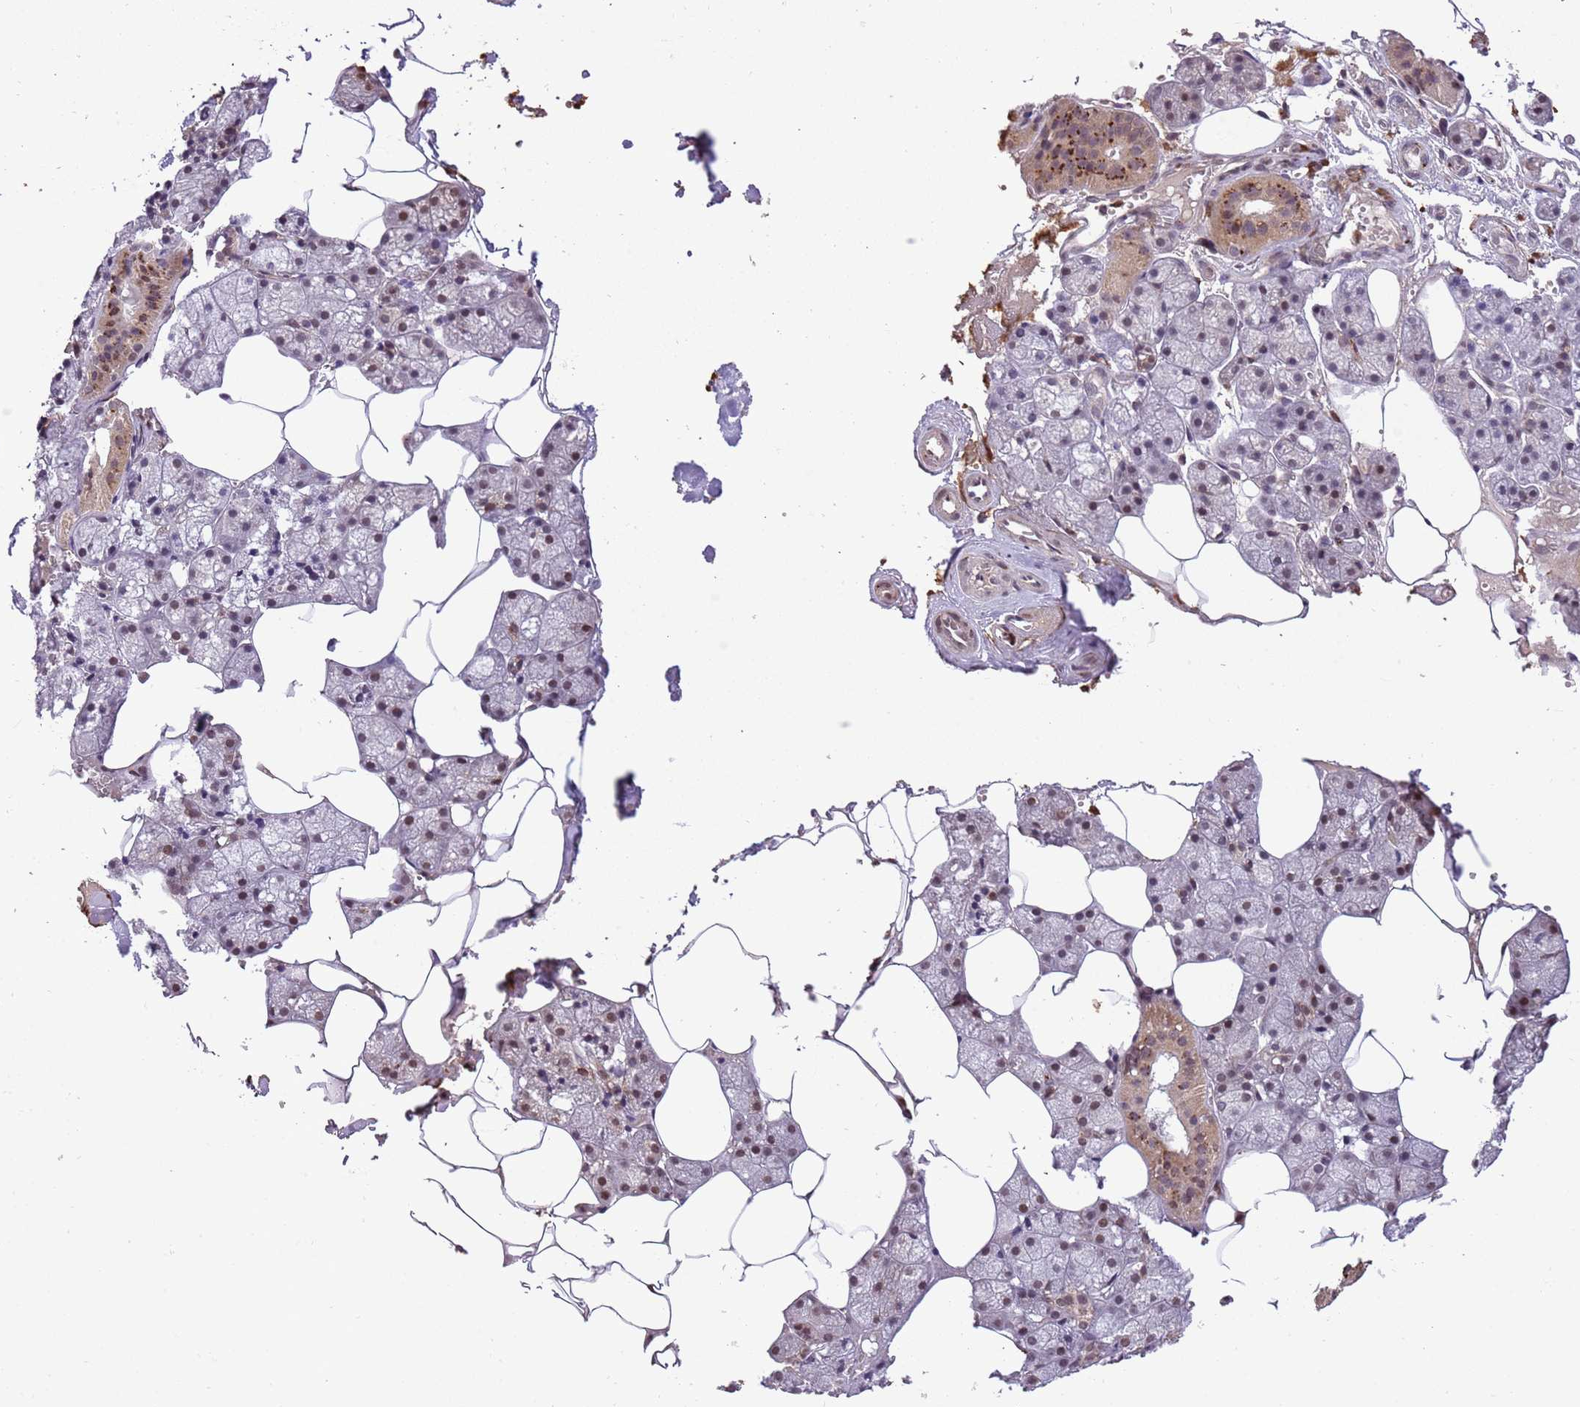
{"staining": {"intensity": "strong", "quantity": "<25%", "location": "cytoplasmic/membranous,nuclear"}, "tissue": "salivary gland", "cell_type": "Glandular cells", "image_type": "normal", "snomed": [{"axis": "morphology", "description": "Normal tissue, NOS"}, {"axis": "topography", "description": "Salivary gland"}], "caption": "Immunohistochemistry image of normal salivary gland: human salivary gland stained using immunohistochemistry exhibits medium levels of strong protein expression localized specifically in the cytoplasmic/membranous,nuclear of glandular cells, appearing as a cytoplasmic/membranous,nuclear brown color.", "gene": "SAMSN1", "patient": {"sex": "male", "age": 62}}